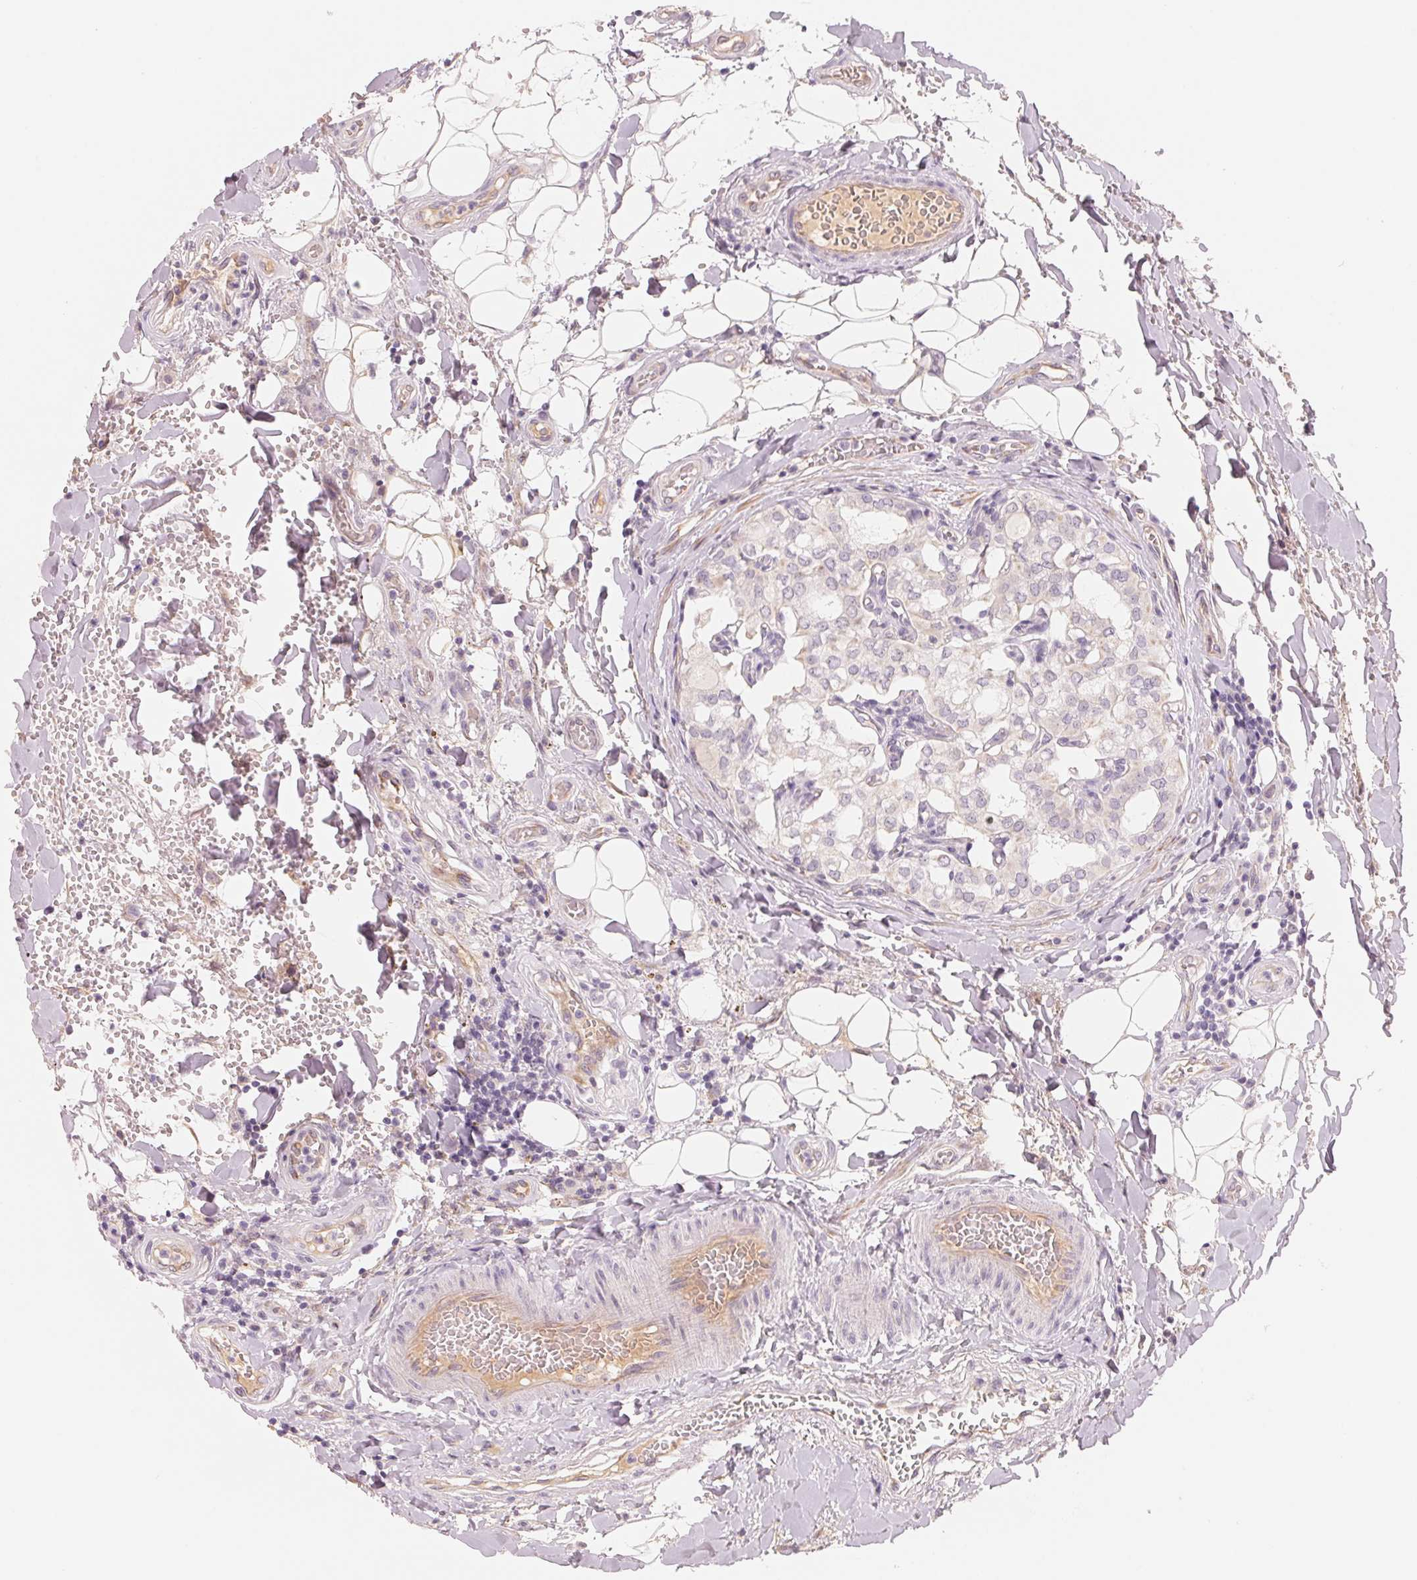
{"staining": {"intensity": "negative", "quantity": "none", "location": "none"}, "tissue": "thyroid cancer", "cell_type": "Tumor cells", "image_type": "cancer", "snomed": [{"axis": "morphology", "description": "Papillary adenocarcinoma, NOS"}, {"axis": "topography", "description": "Thyroid gland"}], "caption": "IHC of human papillary adenocarcinoma (thyroid) displays no staining in tumor cells. The staining was performed using DAB (3,3'-diaminobenzidine) to visualize the protein expression in brown, while the nuclei were stained in blue with hematoxylin (Magnification: 20x).", "gene": "CFHR2", "patient": {"sex": "male", "age": 20}}